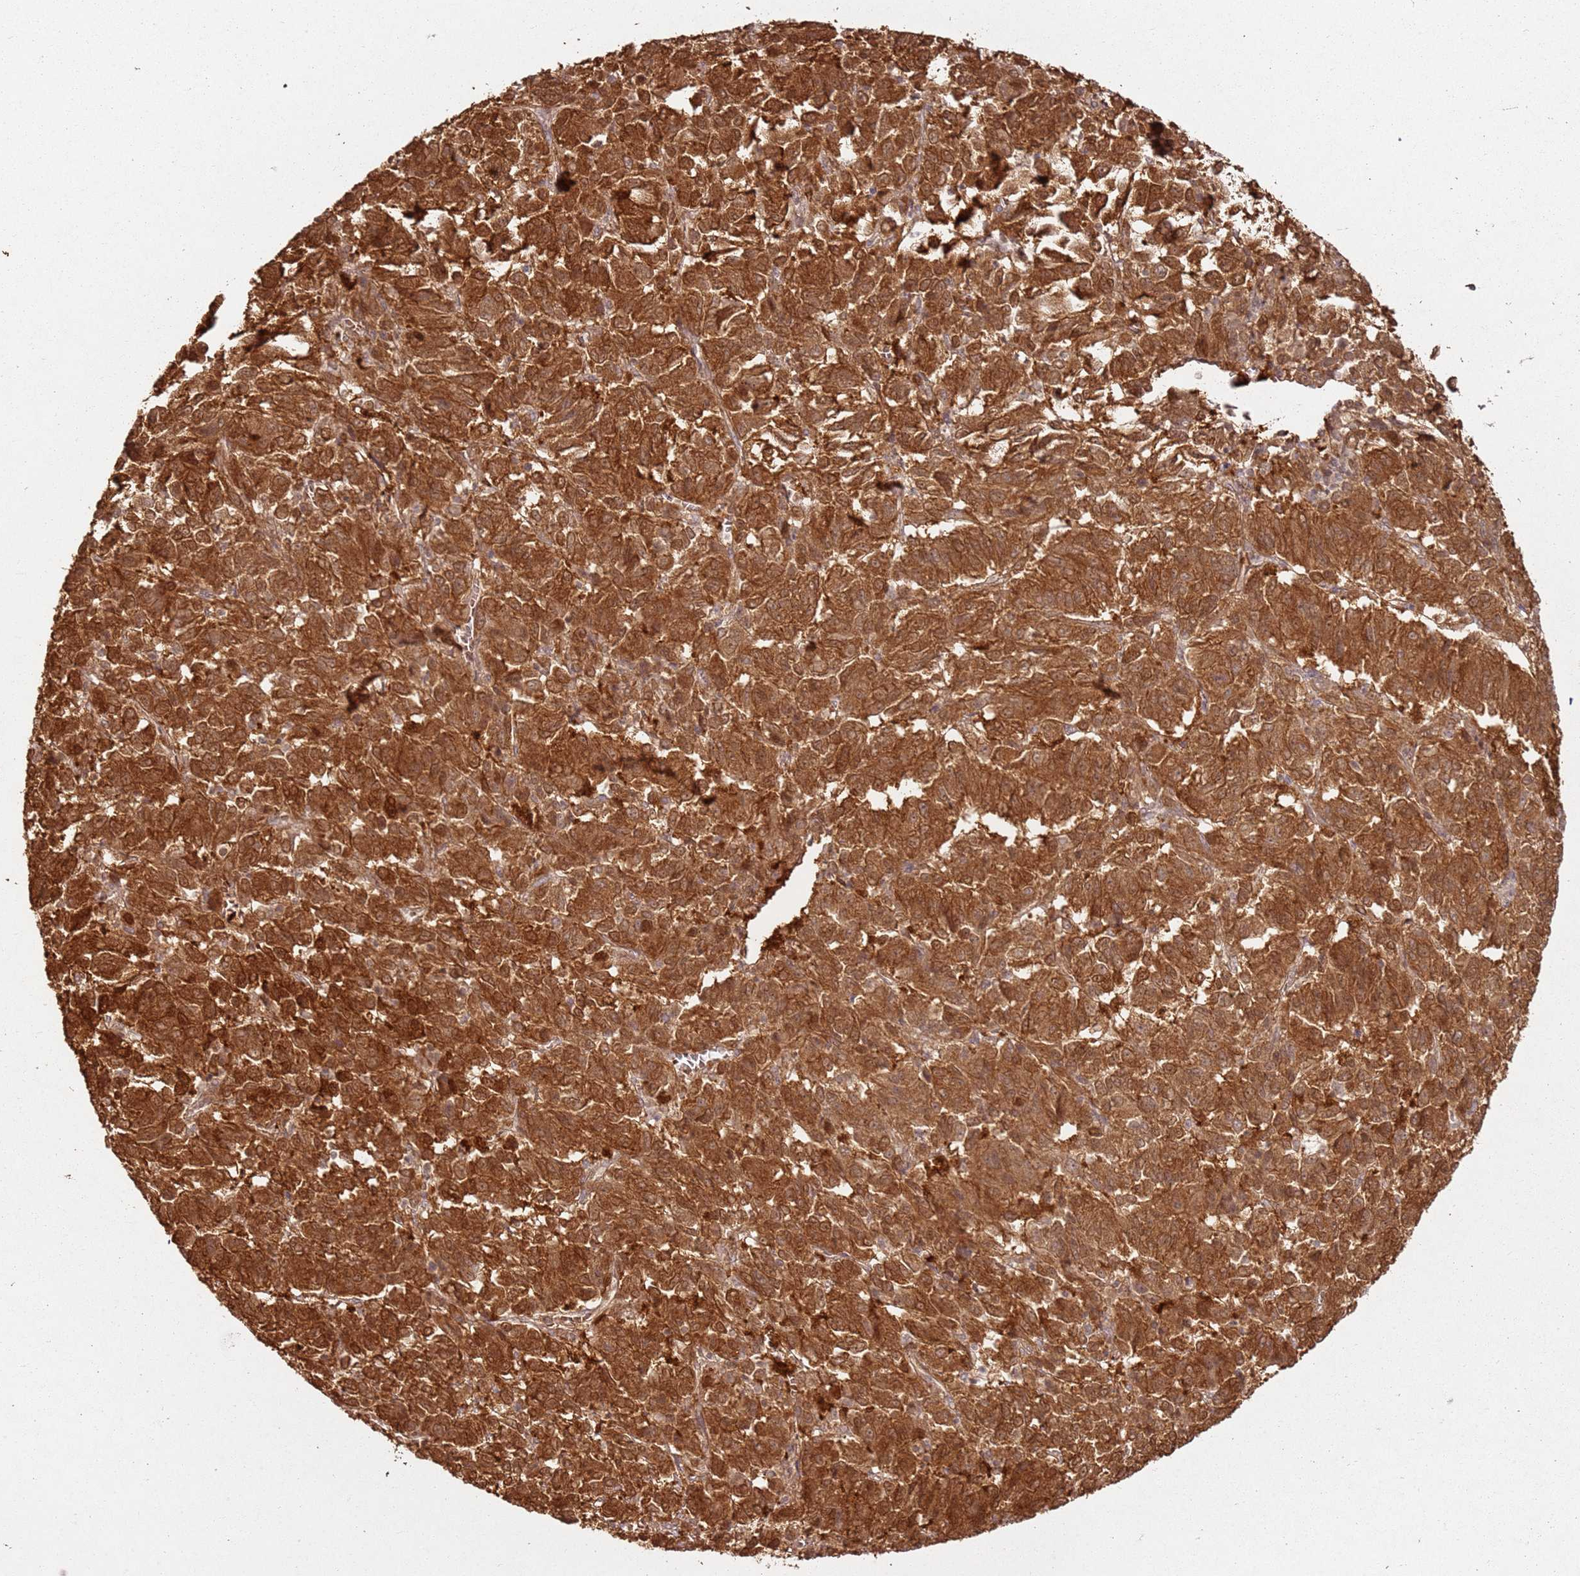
{"staining": {"intensity": "strong", "quantity": ">75%", "location": "cytoplasmic/membranous"}, "tissue": "melanoma", "cell_type": "Tumor cells", "image_type": "cancer", "snomed": [{"axis": "morphology", "description": "Malignant melanoma, Metastatic site"}, {"axis": "topography", "description": "Lung"}], "caption": "The immunohistochemical stain shows strong cytoplasmic/membranous staining in tumor cells of malignant melanoma (metastatic site) tissue.", "gene": "ZNF776", "patient": {"sex": "male", "age": 64}}